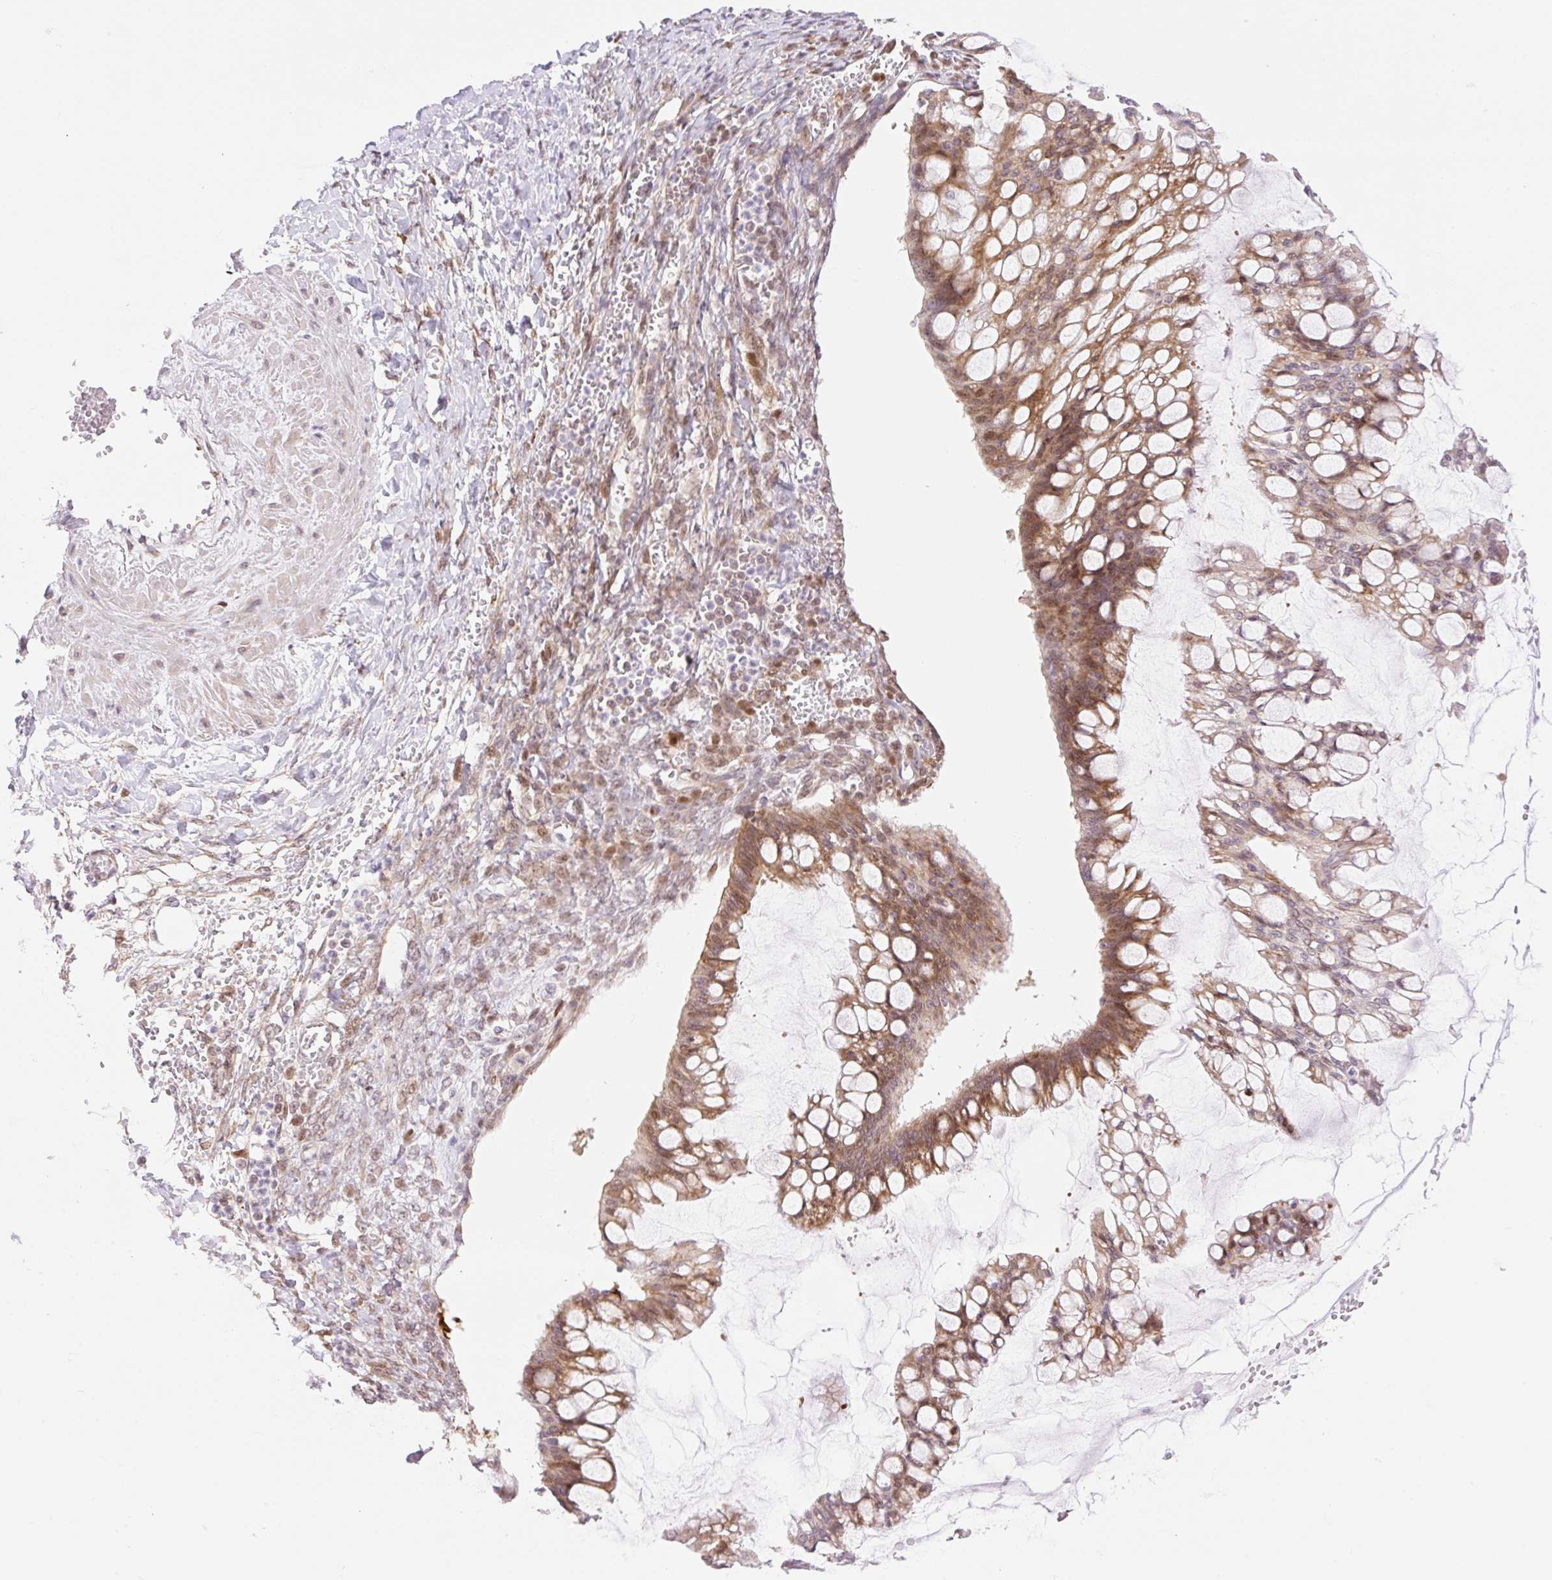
{"staining": {"intensity": "moderate", "quantity": ">75%", "location": "cytoplasmic/membranous,nuclear"}, "tissue": "ovarian cancer", "cell_type": "Tumor cells", "image_type": "cancer", "snomed": [{"axis": "morphology", "description": "Cystadenocarcinoma, mucinous, NOS"}, {"axis": "topography", "description": "Ovary"}], "caption": "Human ovarian cancer (mucinous cystadenocarcinoma) stained with a brown dye displays moderate cytoplasmic/membranous and nuclear positive expression in about >75% of tumor cells.", "gene": "ZFP41", "patient": {"sex": "female", "age": 73}}